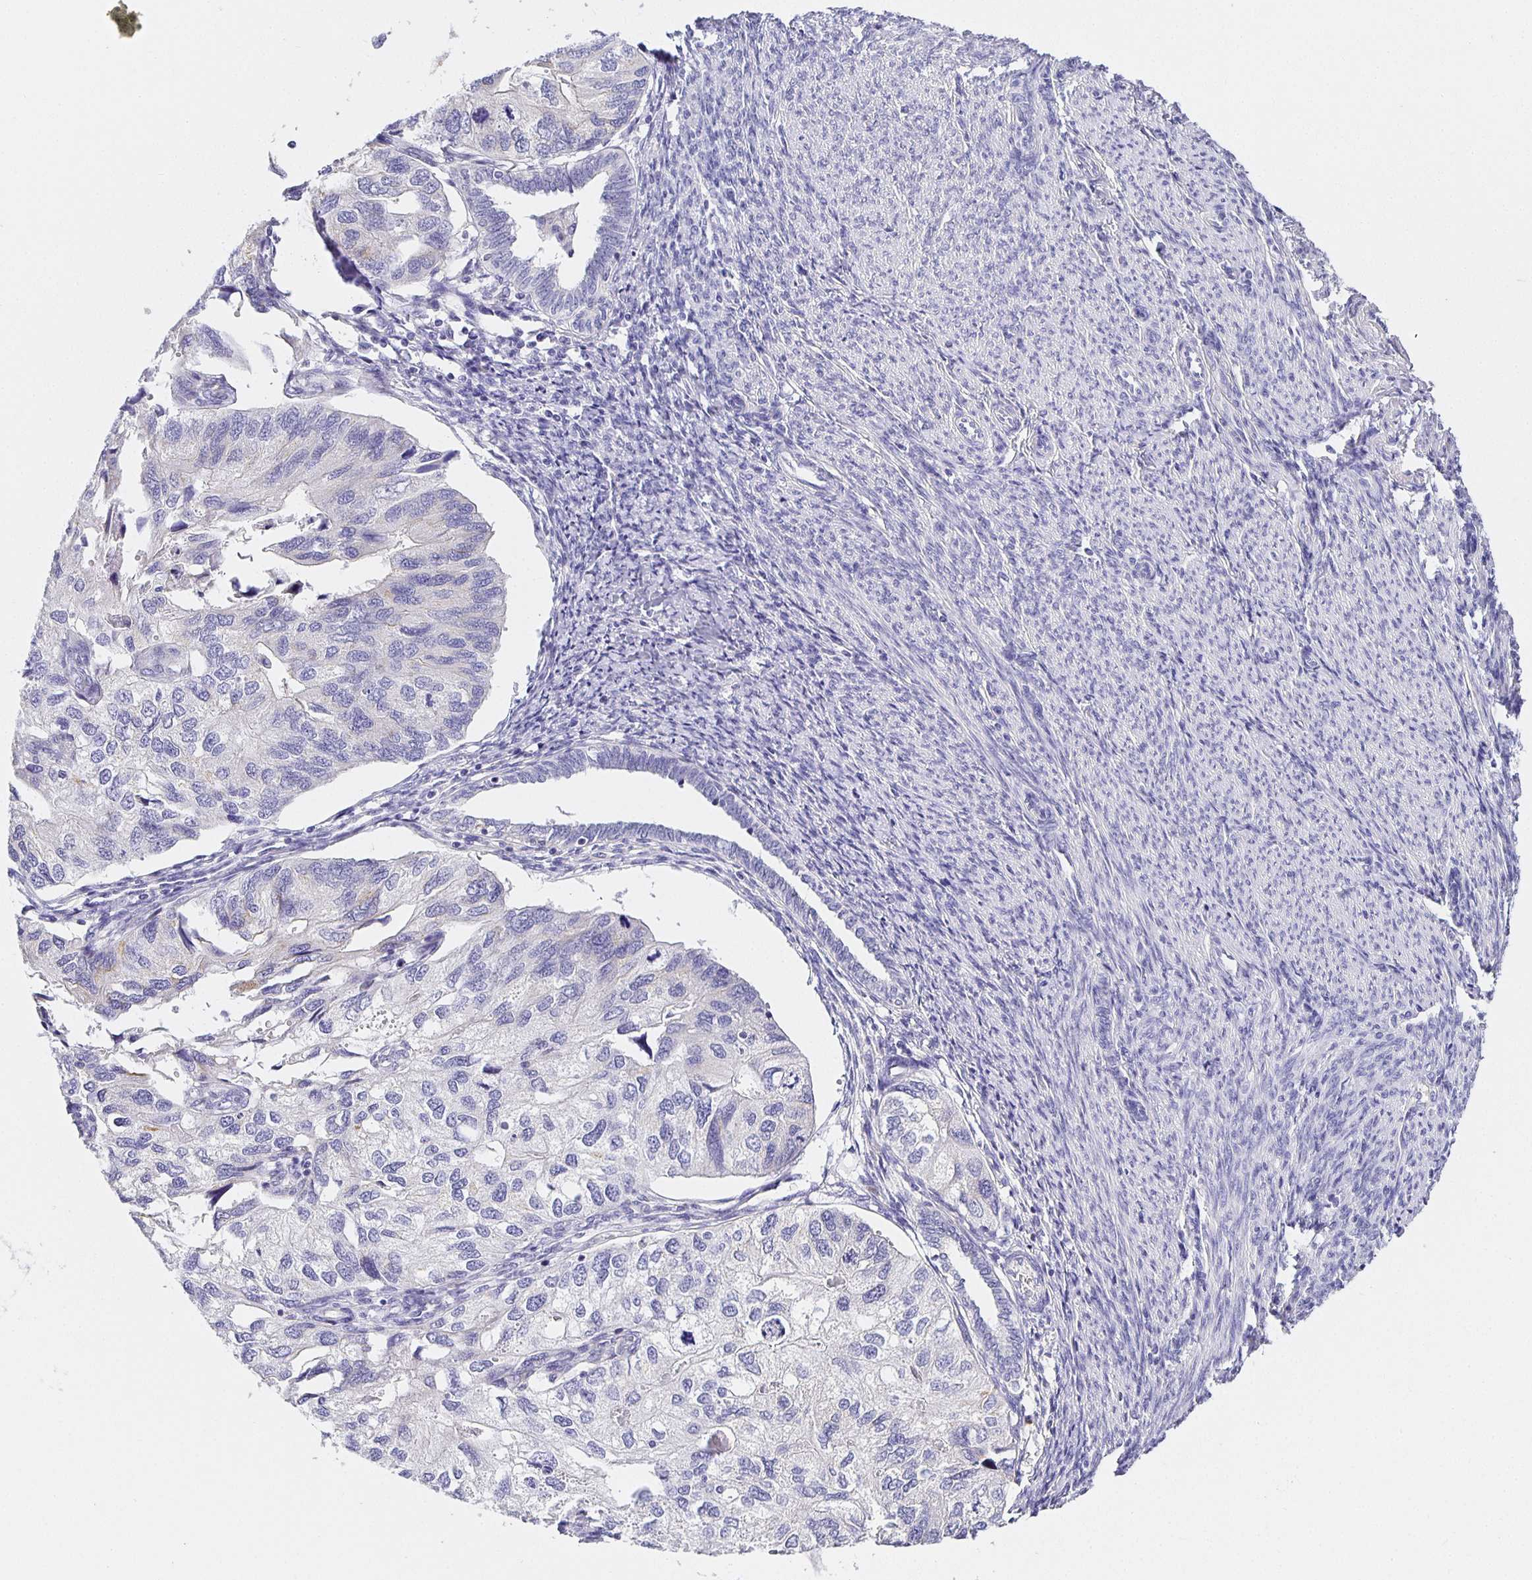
{"staining": {"intensity": "negative", "quantity": "none", "location": "none"}, "tissue": "endometrial cancer", "cell_type": "Tumor cells", "image_type": "cancer", "snomed": [{"axis": "morphology", "description": "Carcinoma, NOS"}, {"axis": "topography", "description": "Uterus"}], "caption": "Tumor cells show no significant protein expression in carcinoma (endometrial). The staining is performed using DAB brown chromogen with nuclei counter-stained in using hematoxylin.", "gene": "OPALIN", "patient": {"sex": "female", "age": 76}}